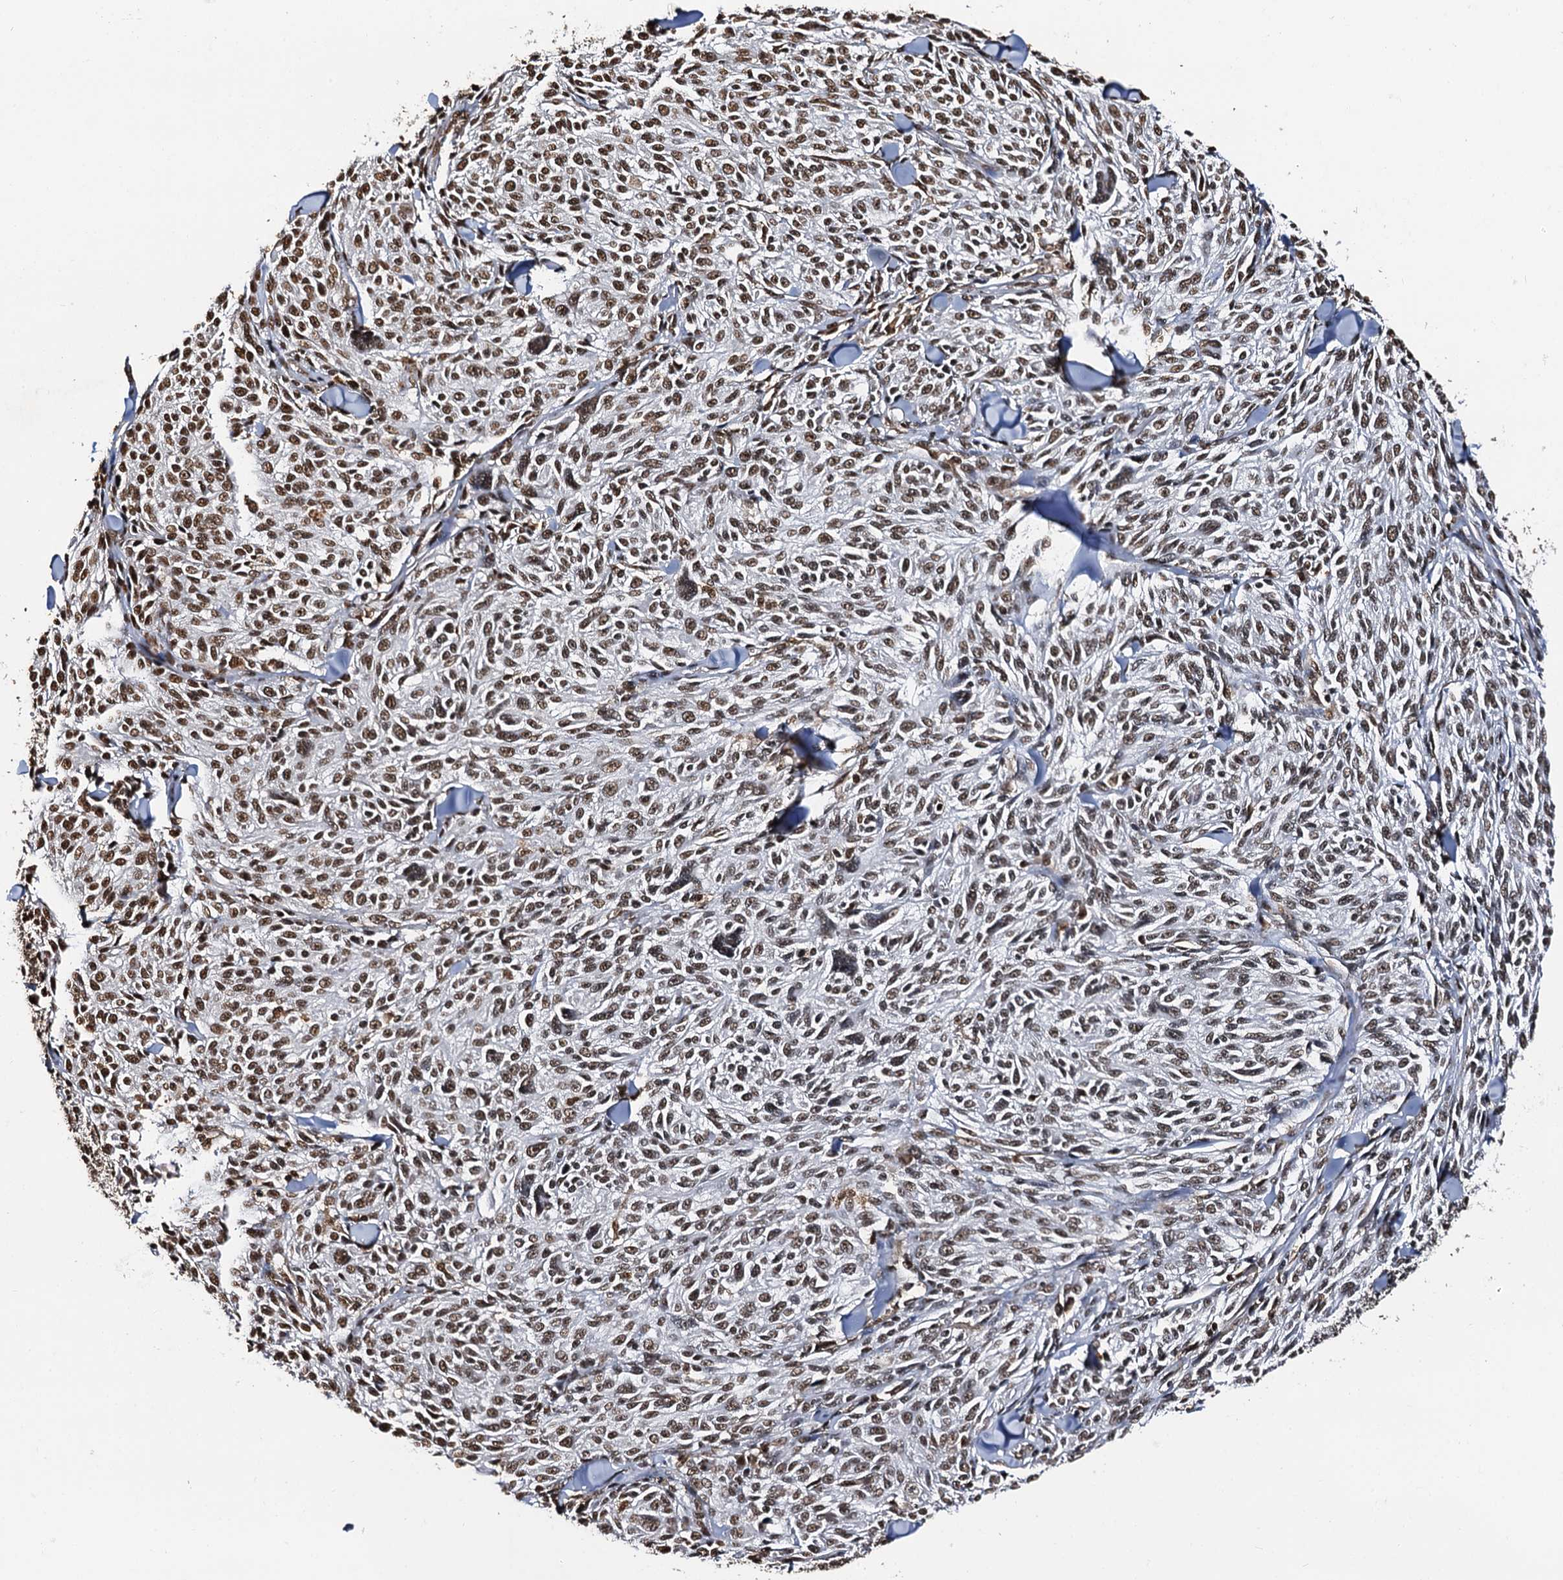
{"staining": {"intensity": "moderate", "quantity": ">75%", "location": "nuclear"}, "tissue": "melanoma", "cell_type": "Tumor cells", "image_type": "cancer", "snomed": [{"axis": "morphology", "description": "Malignant melanoma, NOS"}, {"axis": "topography", "description": "Skin of trunk"}], "caption": "There is medium levels of moderate nuclear positivity in tumor cells of malignant melanoma, as demonstrated by immunohistochemical staining (brown color).", "gene": "SNRPD2", "patient": {"sex": "male", "age": 71}}